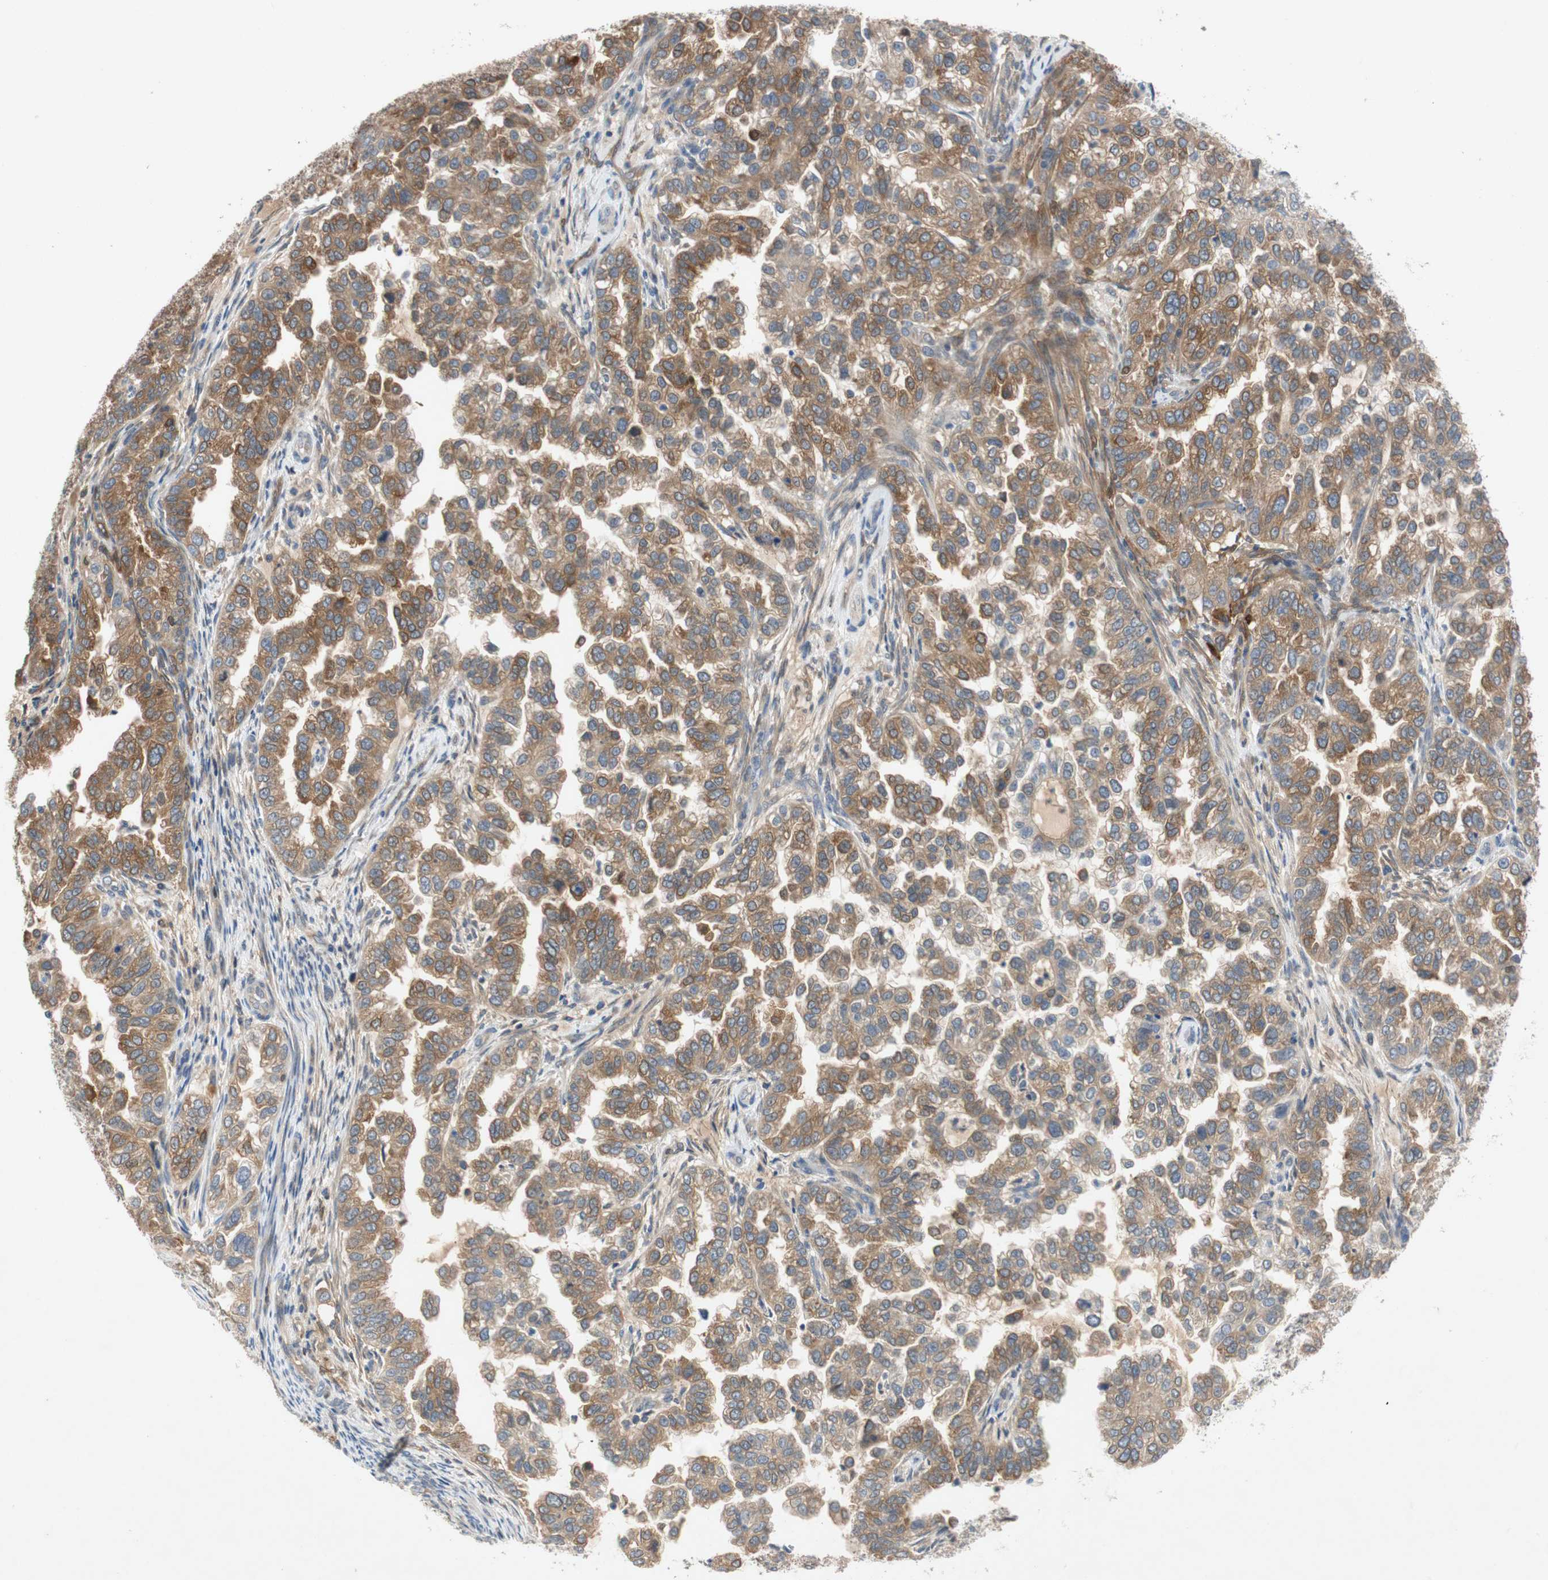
{"staining": {"intensity": "moderate", "quantity": "25%-75%", "location": "cytoplasmic/membranous"}, "tissue": "endometrial cancer", "cell_type": "Tumor cells", "image_type": "cancer", "snomed": [{"axis": "morphology", "description": "Adenocarcinoma, NOS"}, {"axis": "topography", "description": "Endometrium"}], "caption": "A brown stain highlights moderate cytoplasmic/membranous expression of a protein in human endometrial adenocarcinoma tumor cells.", "gene": "RELB", "patient": {"sex": "female", "age": 85}}